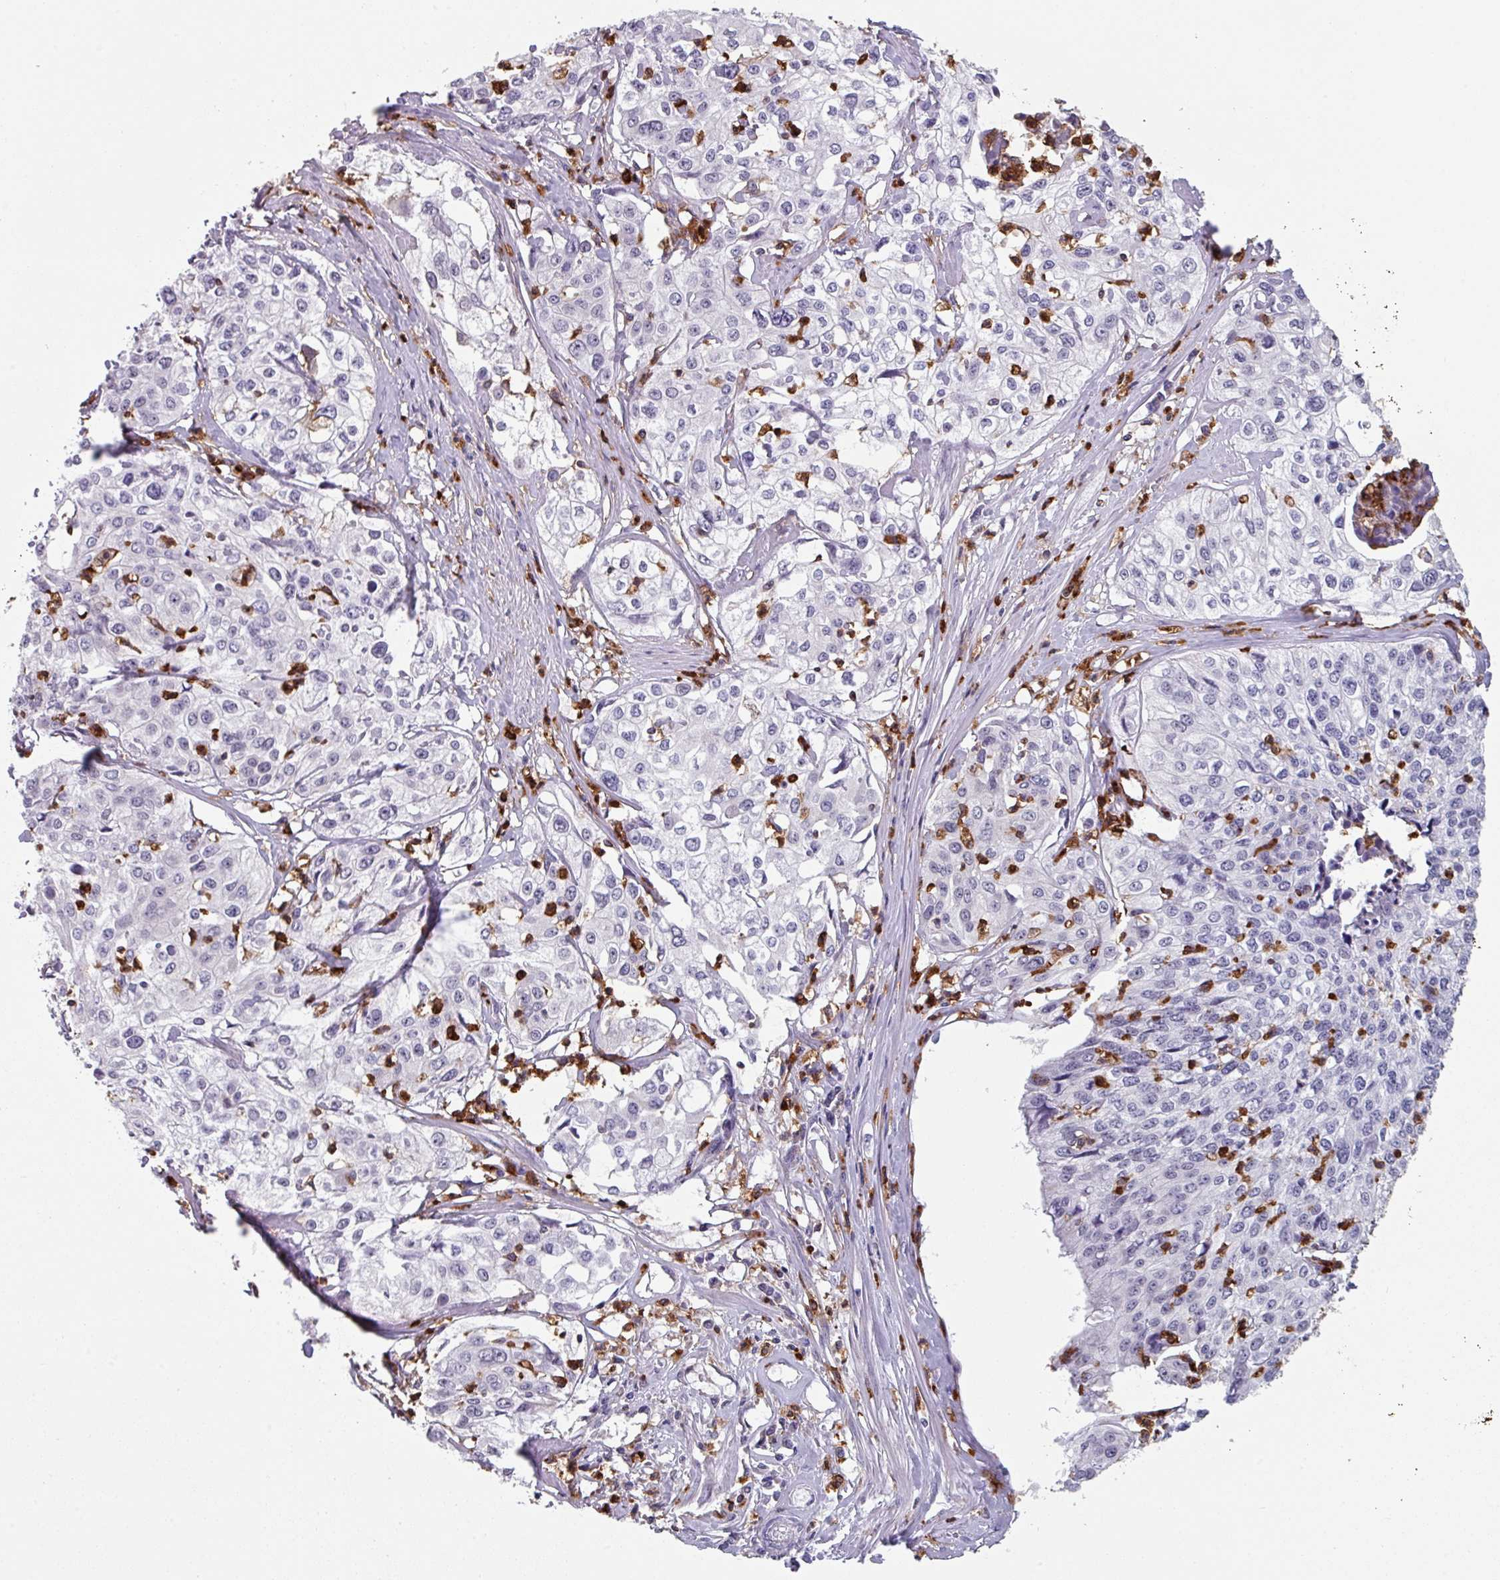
{"staining": {"intensity": "negative", "quantity": "none", "location": "none"}, "tissue": "cervical cancer", "cell_type": "Tumor cells", "image_type": "cancer", "snomed": [{"axis": "morphology", "description": "Squamous cell carcinoma, NOS"}, {"axis": "topography", "description": "Cervix"}], "caption": "This photomicrograph is of cervical cancer stained with IHC to label a protein in brown with the nuclei are counter-stained blue. There is no staining in tumor cells.", "gene": "EXOSC5", "patient": {"sex": "female", "age": 31}}